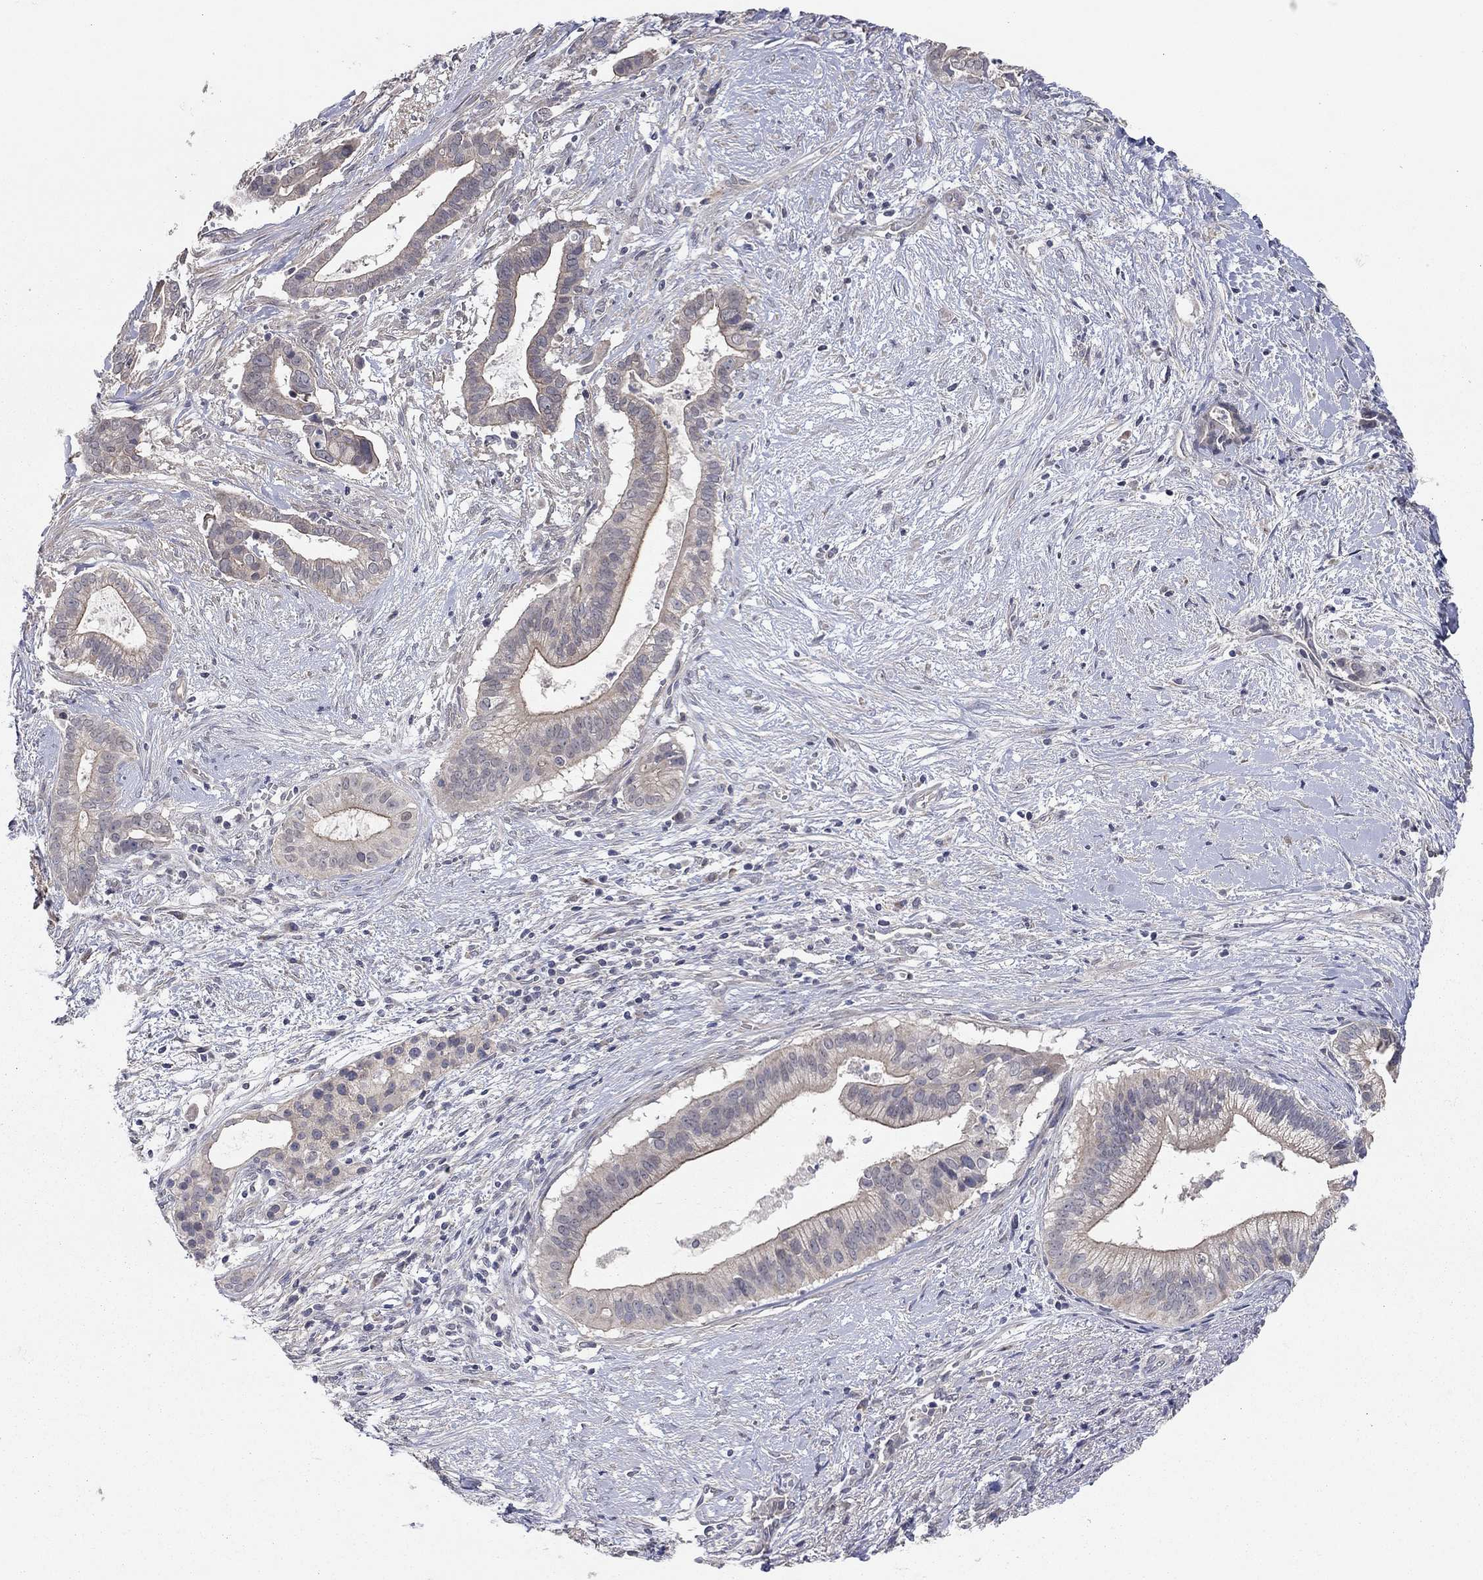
{"staining": {"intensity": "moderate", "quantity": "<25%", "location": "cytoplasmic/membranous"}, "tissue": "pancreatic cancer", "cell_type": "Tumor cells", "image_type": "cancer", "snomed": [{"axis": "morphology", "description": "Adenocarcinoma, NOS"}, {"axis": "topography", "description": "Pancreas"}], "caption": "Immunohistochemical staining of human pancreatic cancer displays moderate cytoplasmic/membranous protein expression in approximately <25% of tumor cells. The protein of interest is shown in brown color, while the nuclei are stained blue.", "gene": "WASF3", "patient": {"sex": "male", "age": 61}}